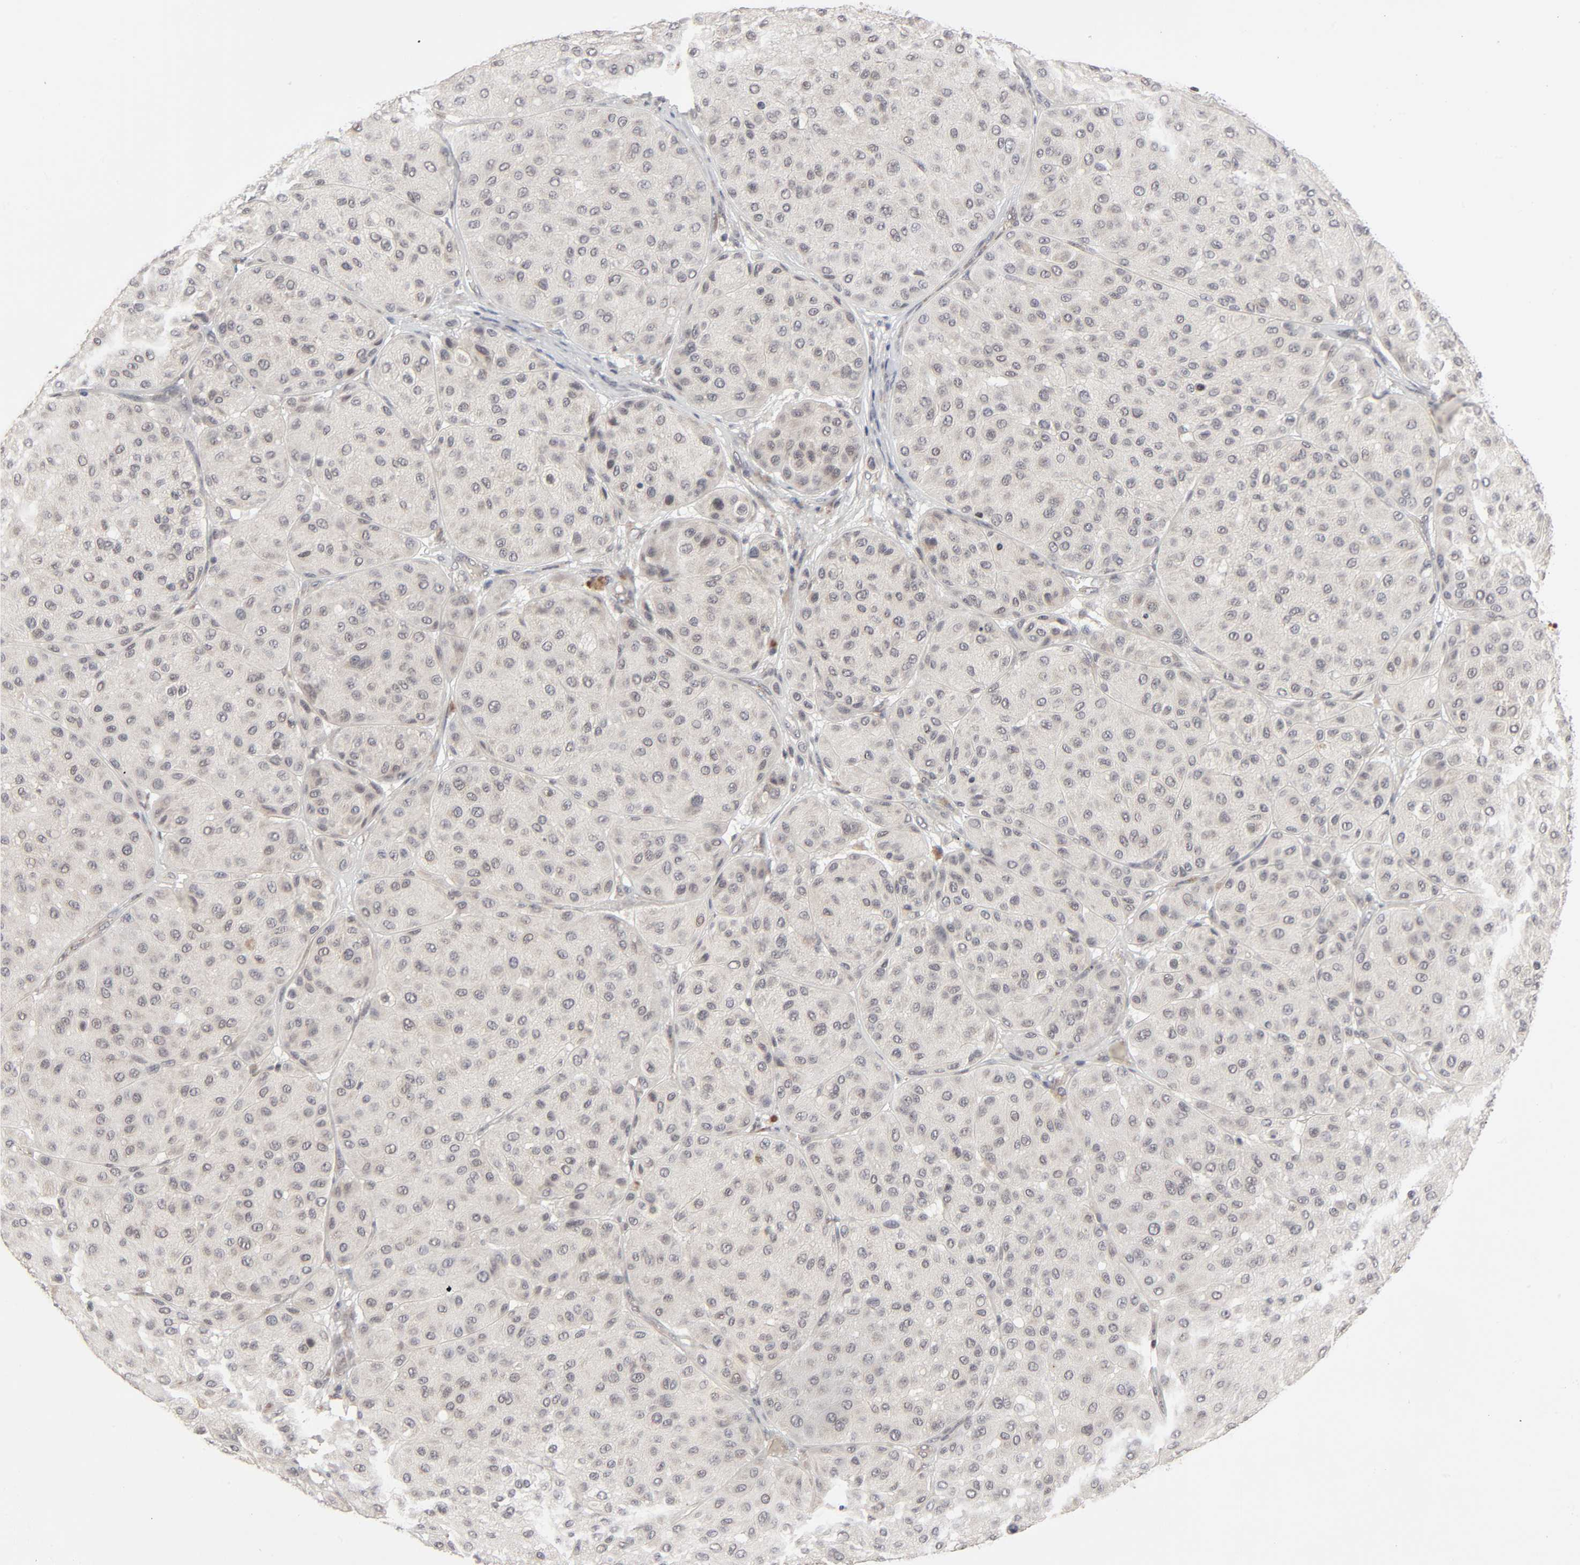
{"staining": {"intensity": "negative", "quantity": "none", "location": "none"}, "tissue": "melanoma", "cell_type": "Tumor cells", "image_type": "cancer", "snomed": [{"axis": "morphology", "description": "Normal tissue, NOS"}, {"axis": "morphology", "description": "Malignant melanoma, Metastatic site"}, {"axis": "topography", "description": "Skin"}], "caption": "The micrograph shows no significant expression in tumor cells of melanoma.", "gene": "AUH", "patient": {"sex": "male", "age": 41}}